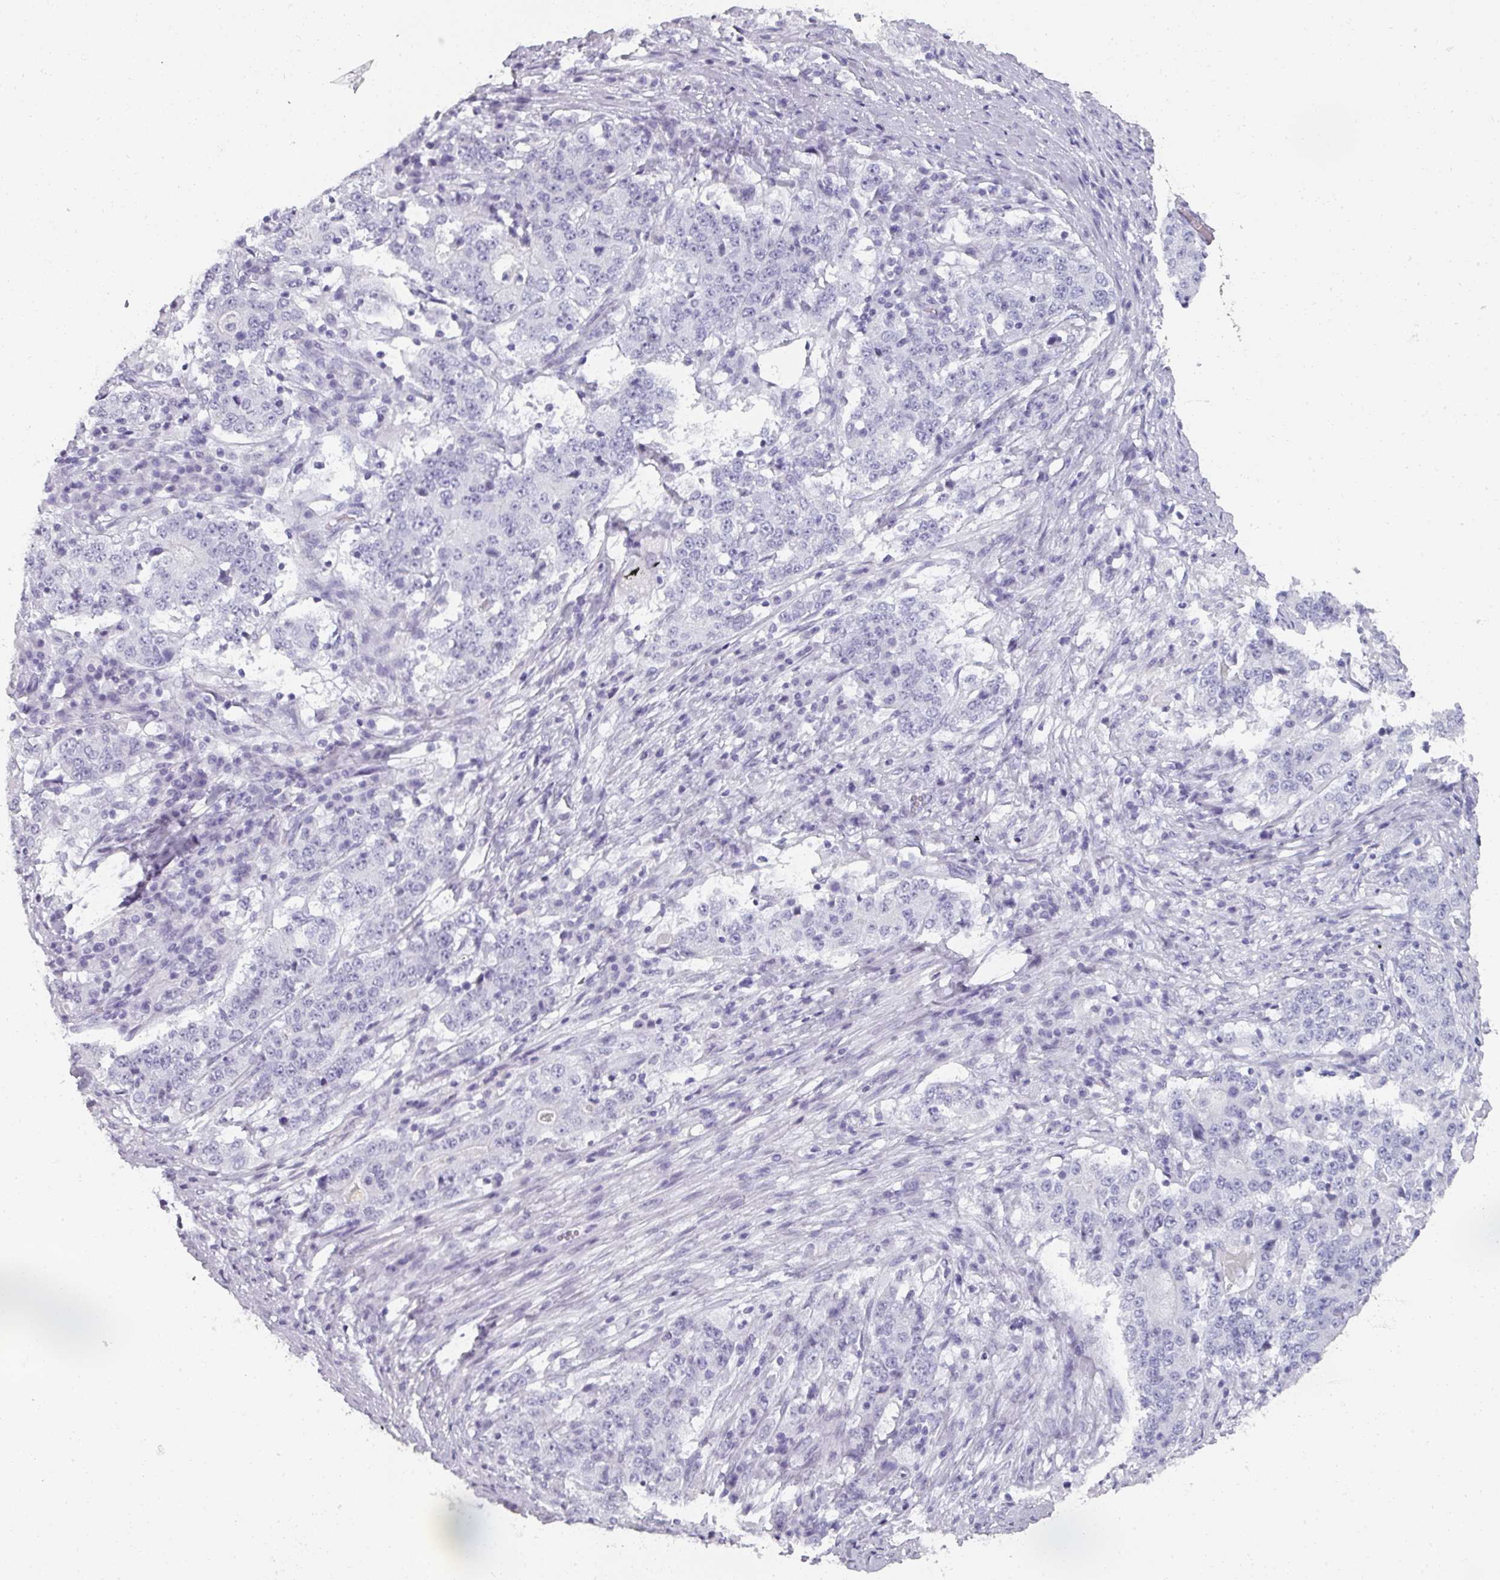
{"staining": {"intensity": "negative", "quantity": "none", "location": "none"}, "tissue": "stomach cancer", "cell_type": "Tumor cells", "image_type": "cancer", "snomed": [{"axis": "morphology", "description": "Adenocarcinoma, NOS"}, {"axis": "topography", "description": "Stomach"}], "caption": "This is an immunohistochemistry (IHC) photomicrograph of human stomach cancer (adenocarcinoma). There is no staining in tumor cells.", "gene": "REG3G", "patient": {"sex": "male", "age": 59}}